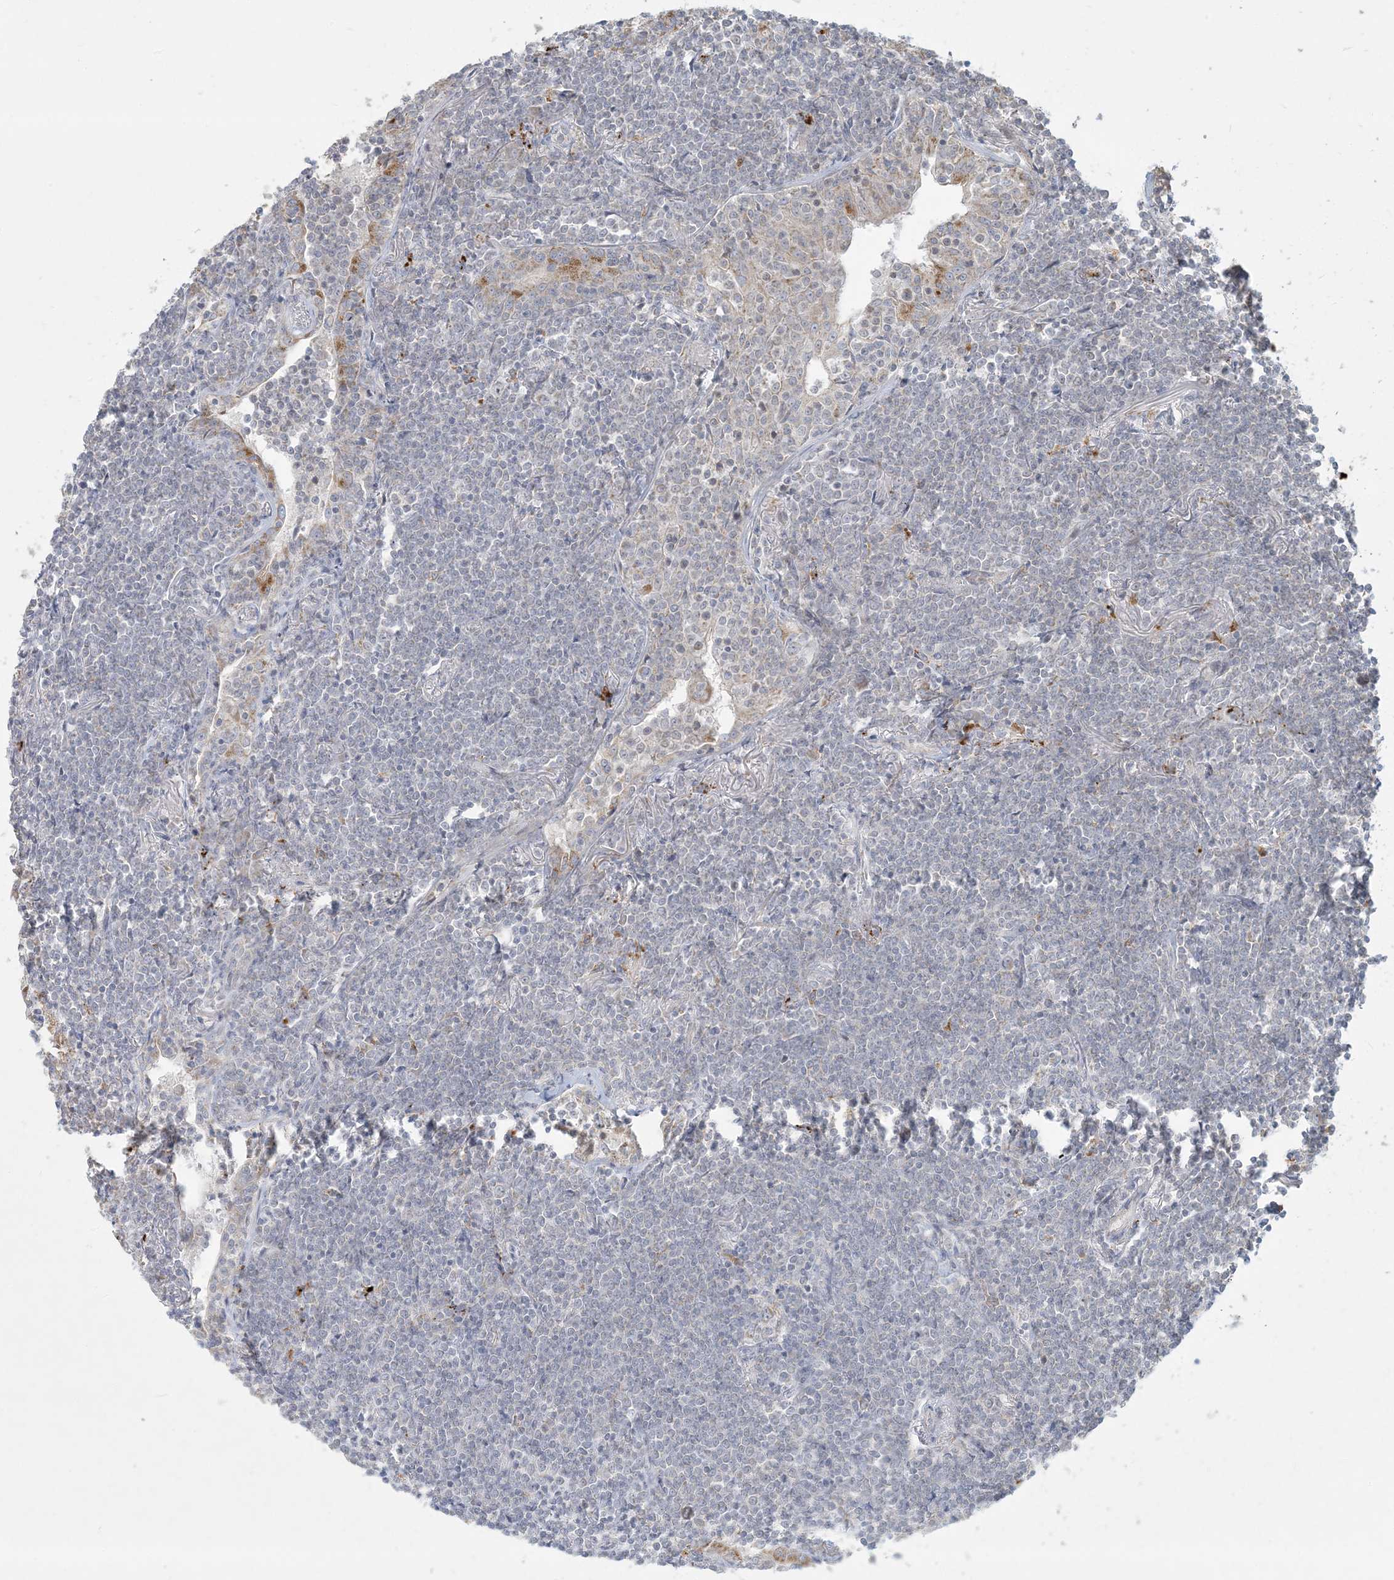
{"staining": {"intensity": "negative", "quantity": "none", "location": "none"}, "tissue": "lymphoma", "cell_type": "Tumor cells", "image_type": "cancer", "snomed": [{"axis": "morphology", "description": "Malignant lymphoma, non-Hodgkin's type, Low grade"}, {"axis": "topography", "description": "Lung"}], "caption": "Immunohistochemistry (IHC) histopathology image of neoplastic tissue: malignant lymphoma, non-Hodgkin's type (low-grade) stained with DAB (3,3'-diaminobenzidine) reveals no significant protein positivity in tumor cells. The staining is performed using DAB brown chromogen with nuclei counter-stained in using hematoxylin.", "gene": "MCAT", "patient": {"sex": "female", "age": 71}}